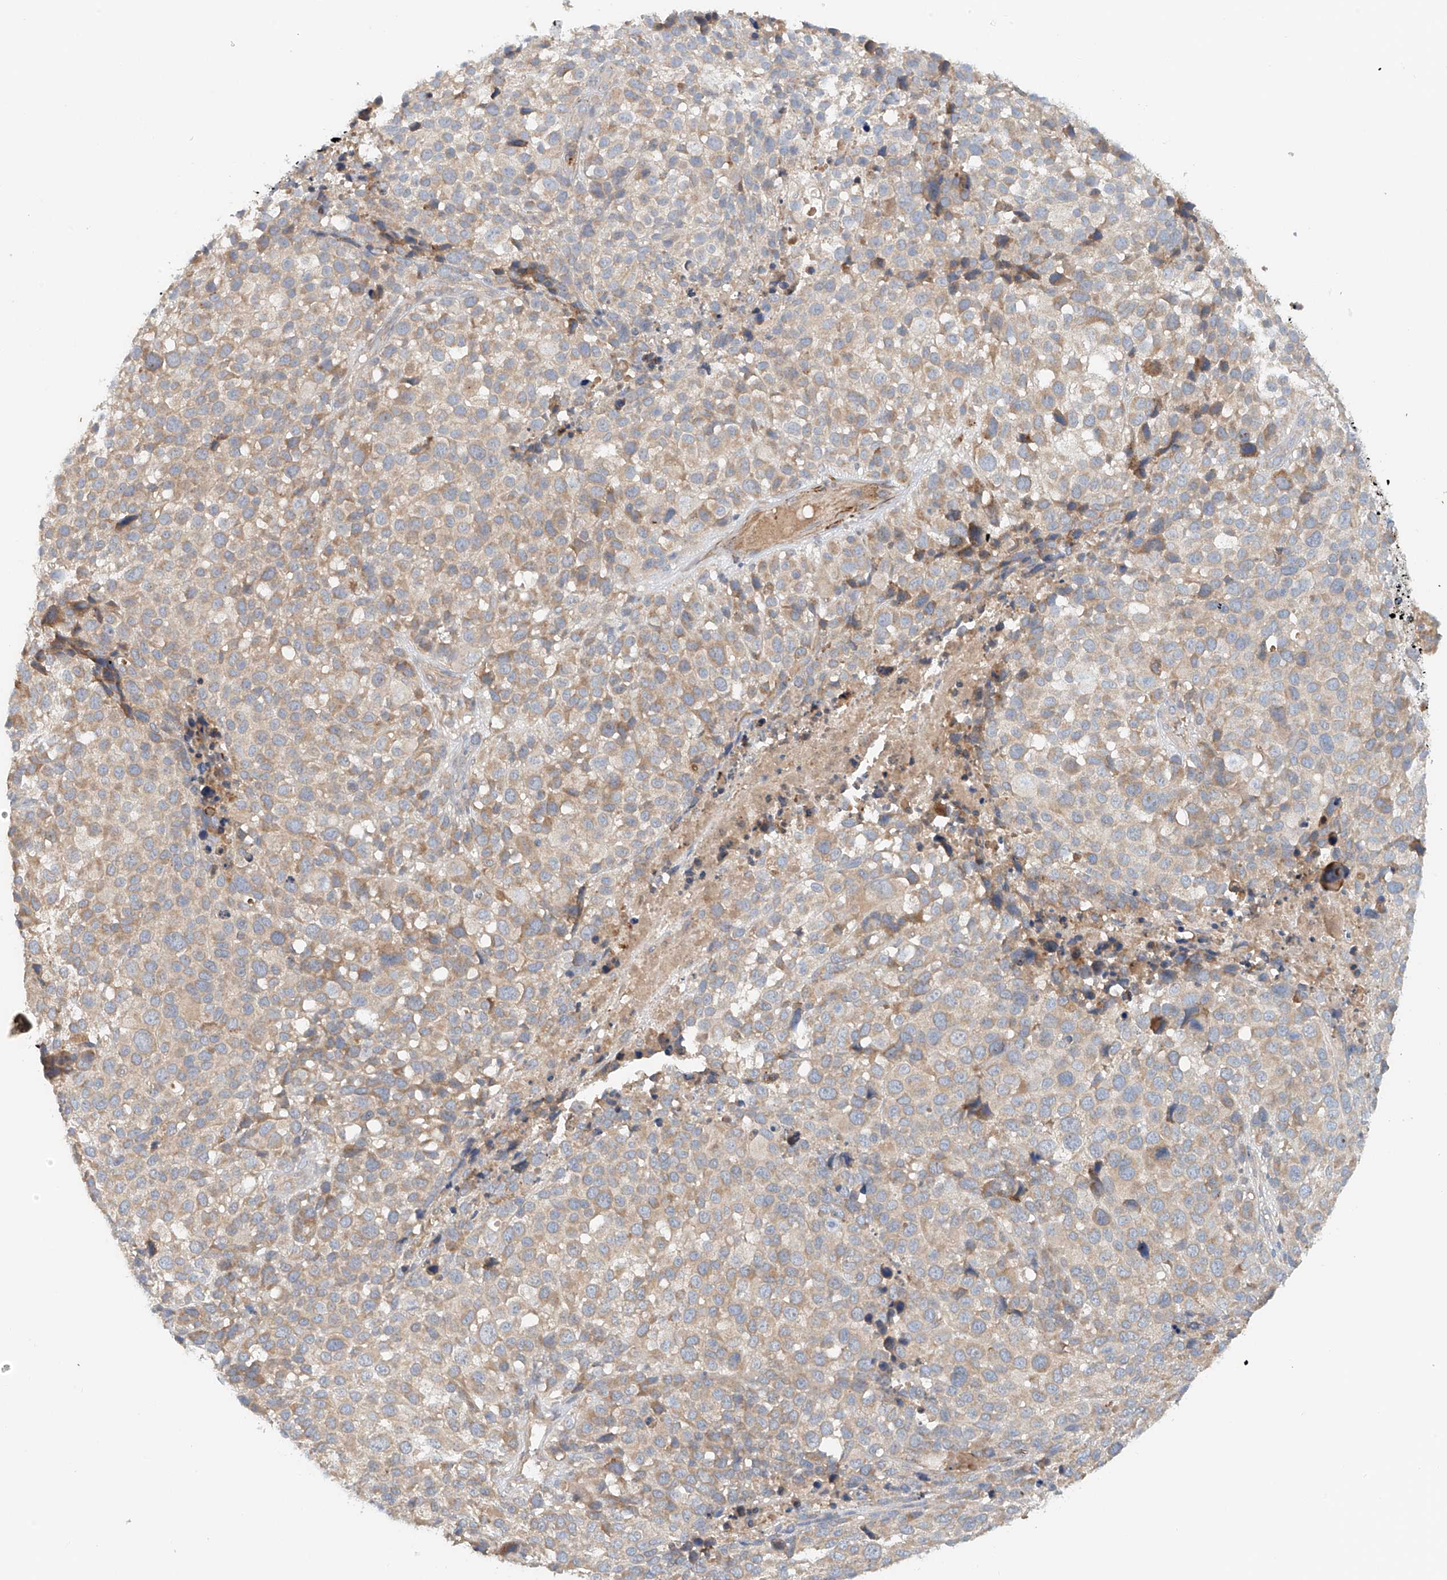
{"staining": {"intensity": "moderate", "quantity": "25%-75%", "location": "cytoplasmic/membranous"}, "tissue": "melanoma", "cell_type": "Tumor cells", "image_type": "cancer", "snomed": [{"axis": "morphology", "description": "Malignant melanoma, NOS"}, {"axis": "topography", "description": "Skin of trunk"}], "caption": "Human melanoma stained with a brown dye exhibits moderate cytoplasmic/membranous positive expression in about 25%-75% of tumor cells.", "gene": "LYRM9", "patient": {"sex": "male", "age": 71}}